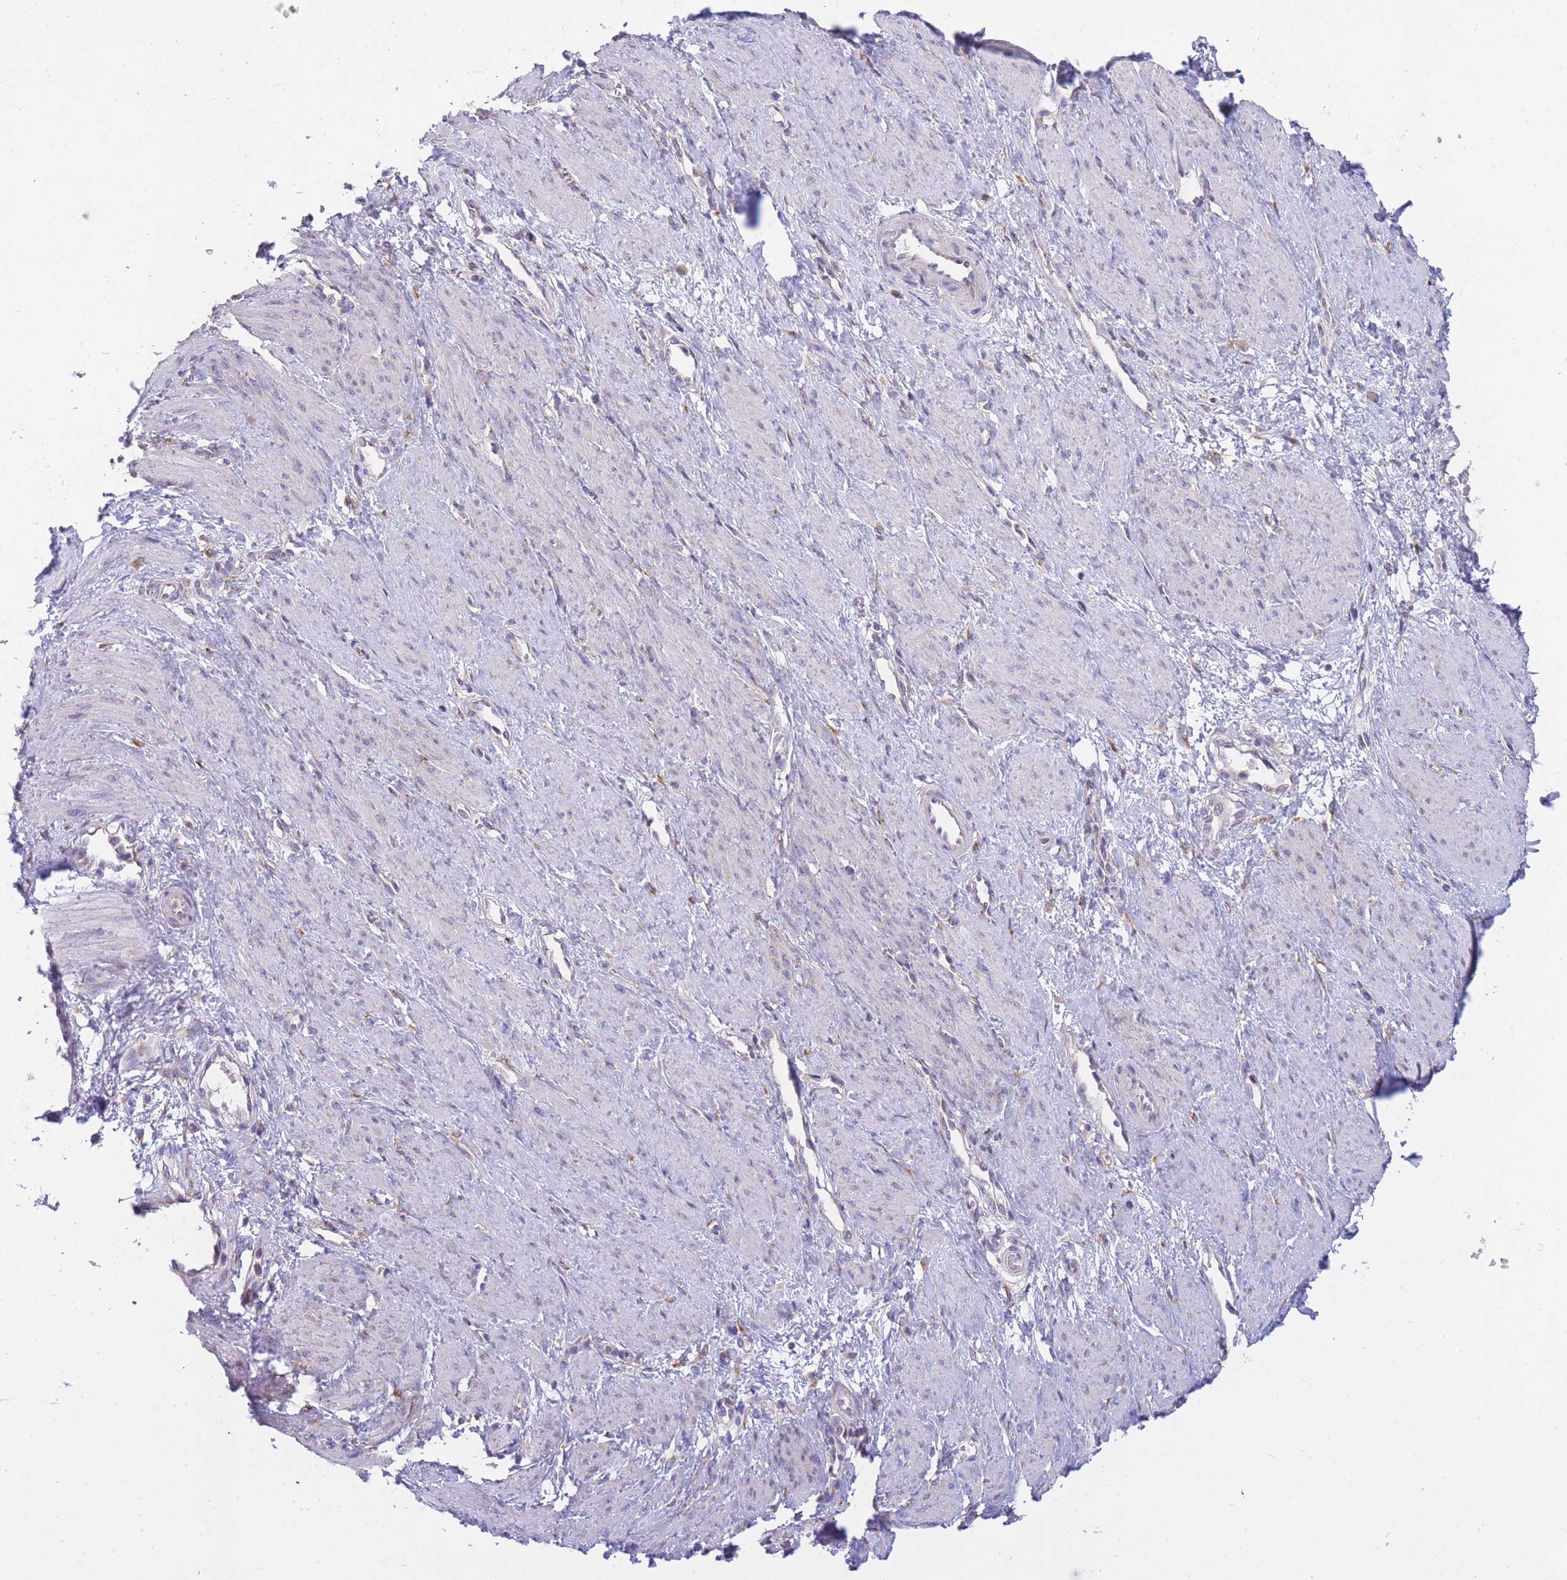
{"staining": {"intensity": "negative", "quantity": "none", "location": "none"}, "tissue": "smooth muscle", "cell_type": "Smooth muscle cells", "image_type": "normal", "snomed": [{"axis": "morphology", "description": "Normal tissue, NOS"}, {"axis": "topography", "description": "Smooth muscle"}, {"axis": "topography", "description": "Uterus"}], "caption": "The histopathology image demonstrates no staining of smooth muscle cells in unremarkable smooth muscle.", "gene": "COPG1", "patient": {"sex": "female", "age": 39}}